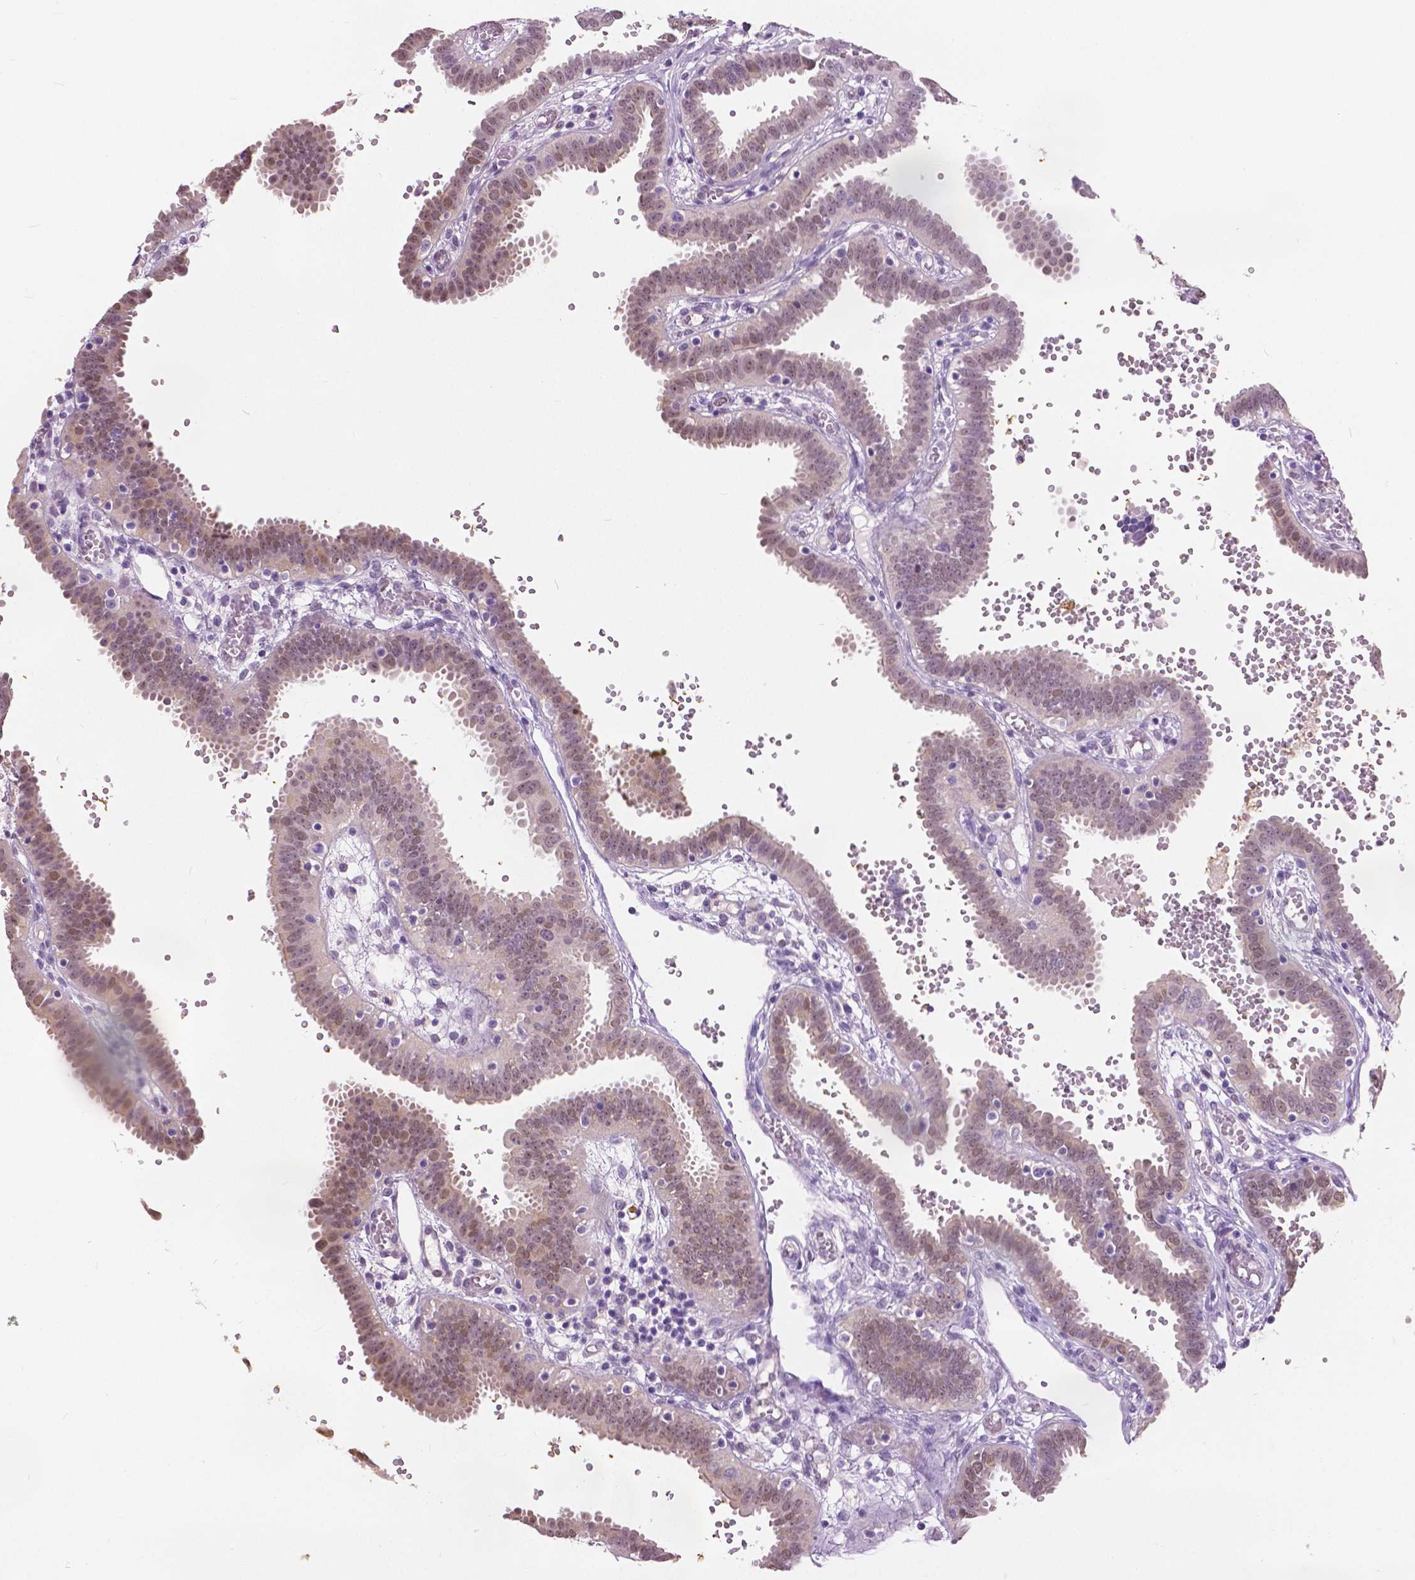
{"staining": {"intensity": "moderate", "quantity": "25%-75%", "location": "cytoplasmic/membranous,nuclear"}, "tissue": "fallopian tube", "cell_type": "Glandular cells", "image_type": "normal", "snomed": [{"axis": "morphology", "description": "Normal tissue, NOS"}, {"axis": "topography", "description": "Fallopian tube"}], "caption": "Fallopian tube stained with immunohistochemistry shows moderate cytoplasmic/membranous,nuclear positivity in about 25%-75% of glandular cells.", "gene": "TKFC", "patient": {"sex": "female", "age": 37}}